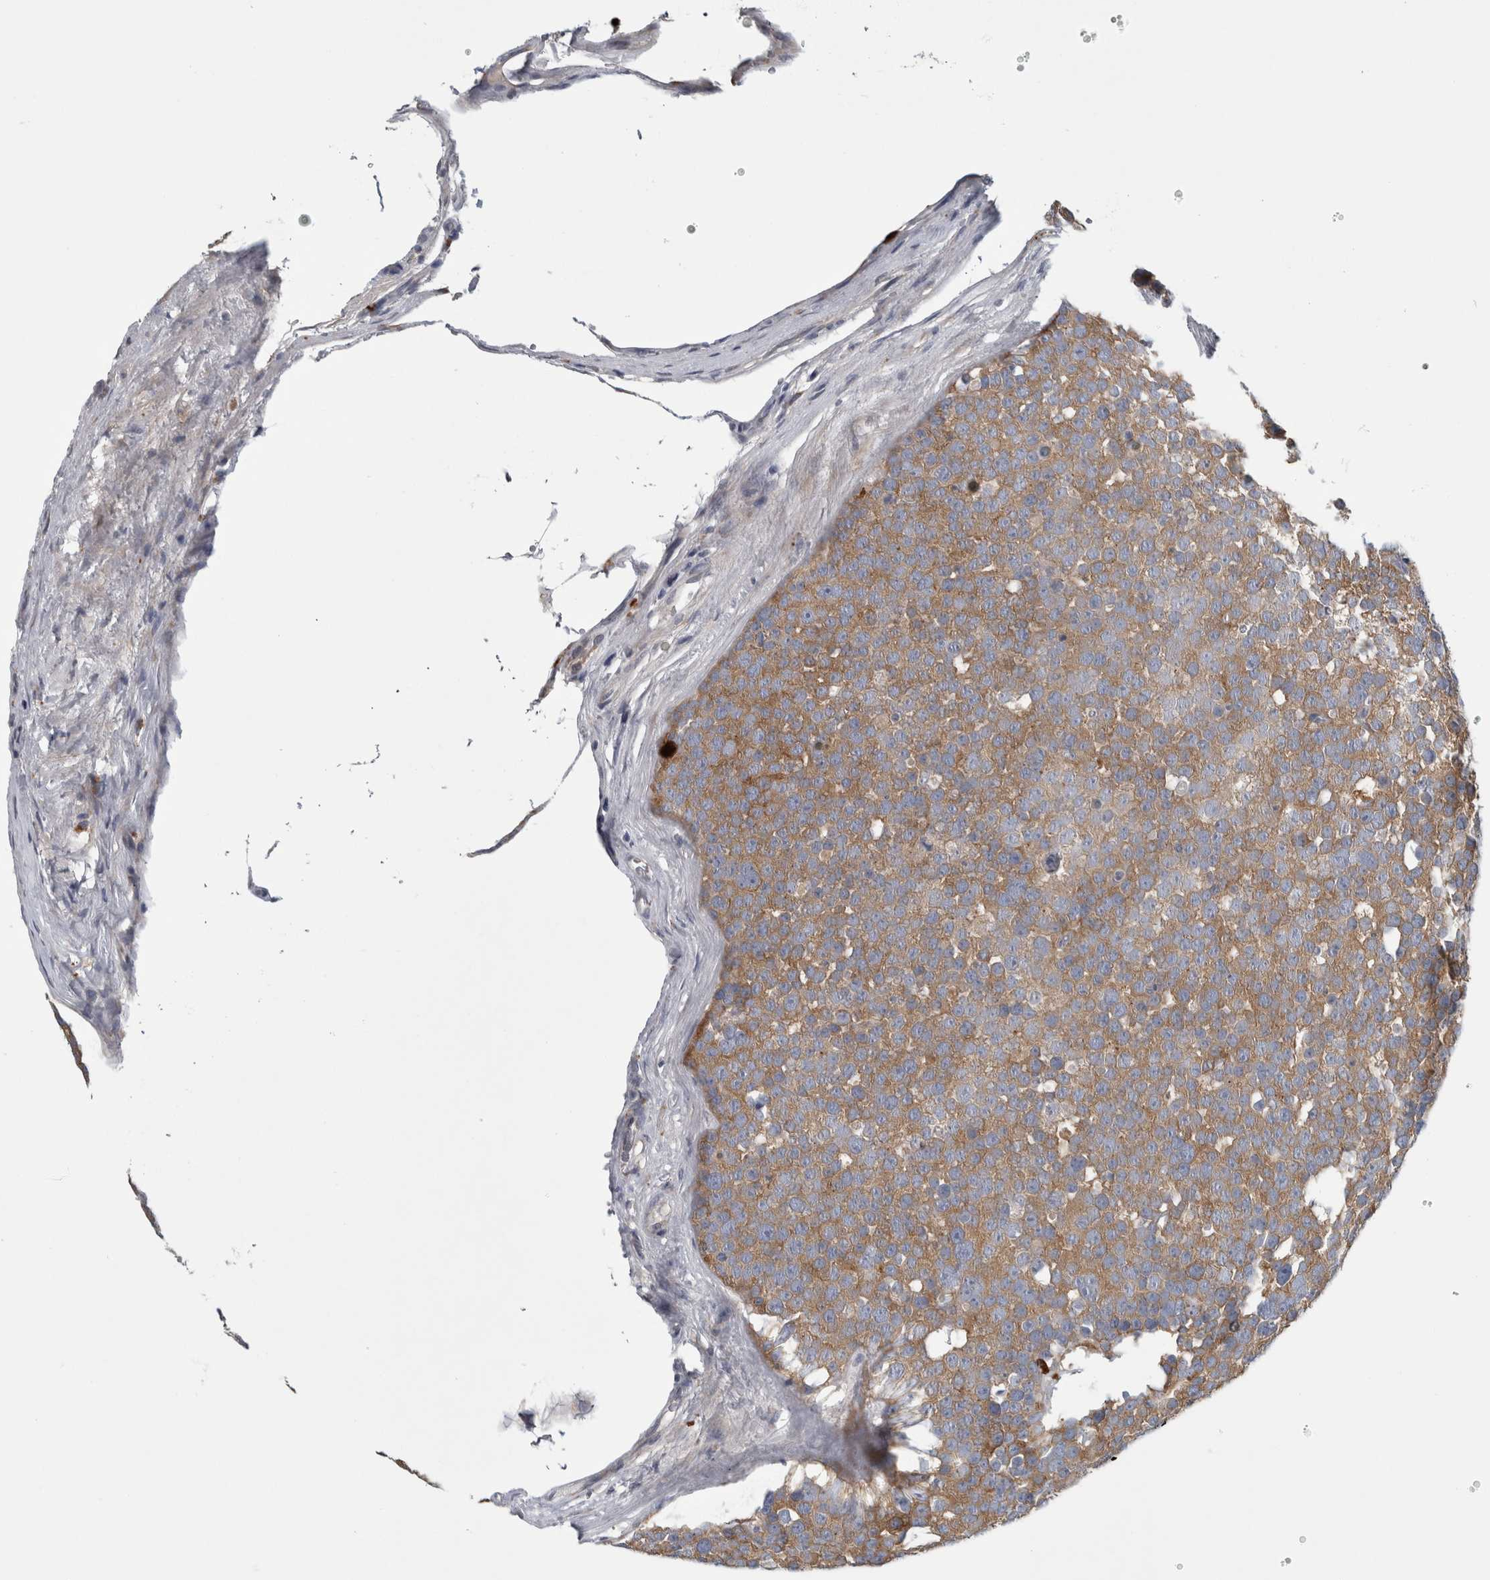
{"staining": {"intensity": "moderate", "quantity": ">75%", "location": "cytoplasmic/membranous"}, "tissue": "testis cancer", "cell_type": "Tumor cells", "image_type": "cancer", "snomed": [{"axis": "morphology", "description": "Seminoma, NOS"}, {"axis": "topography", "description": "Testis"}], "caption": "Immunohistochemistry (IHC) photomicrograph of neoplastic tissue: human testis seminoma stained using immunohistochemistry (IHC) reveals medium levels of moderate protein expression localized specifically in the cytoplasmic/membranous of tumor cells, appearing as a cytoplasmic/membranous brown color.", "gene": "ATXN2", "patient": {"sex": "male", "age": 71}}